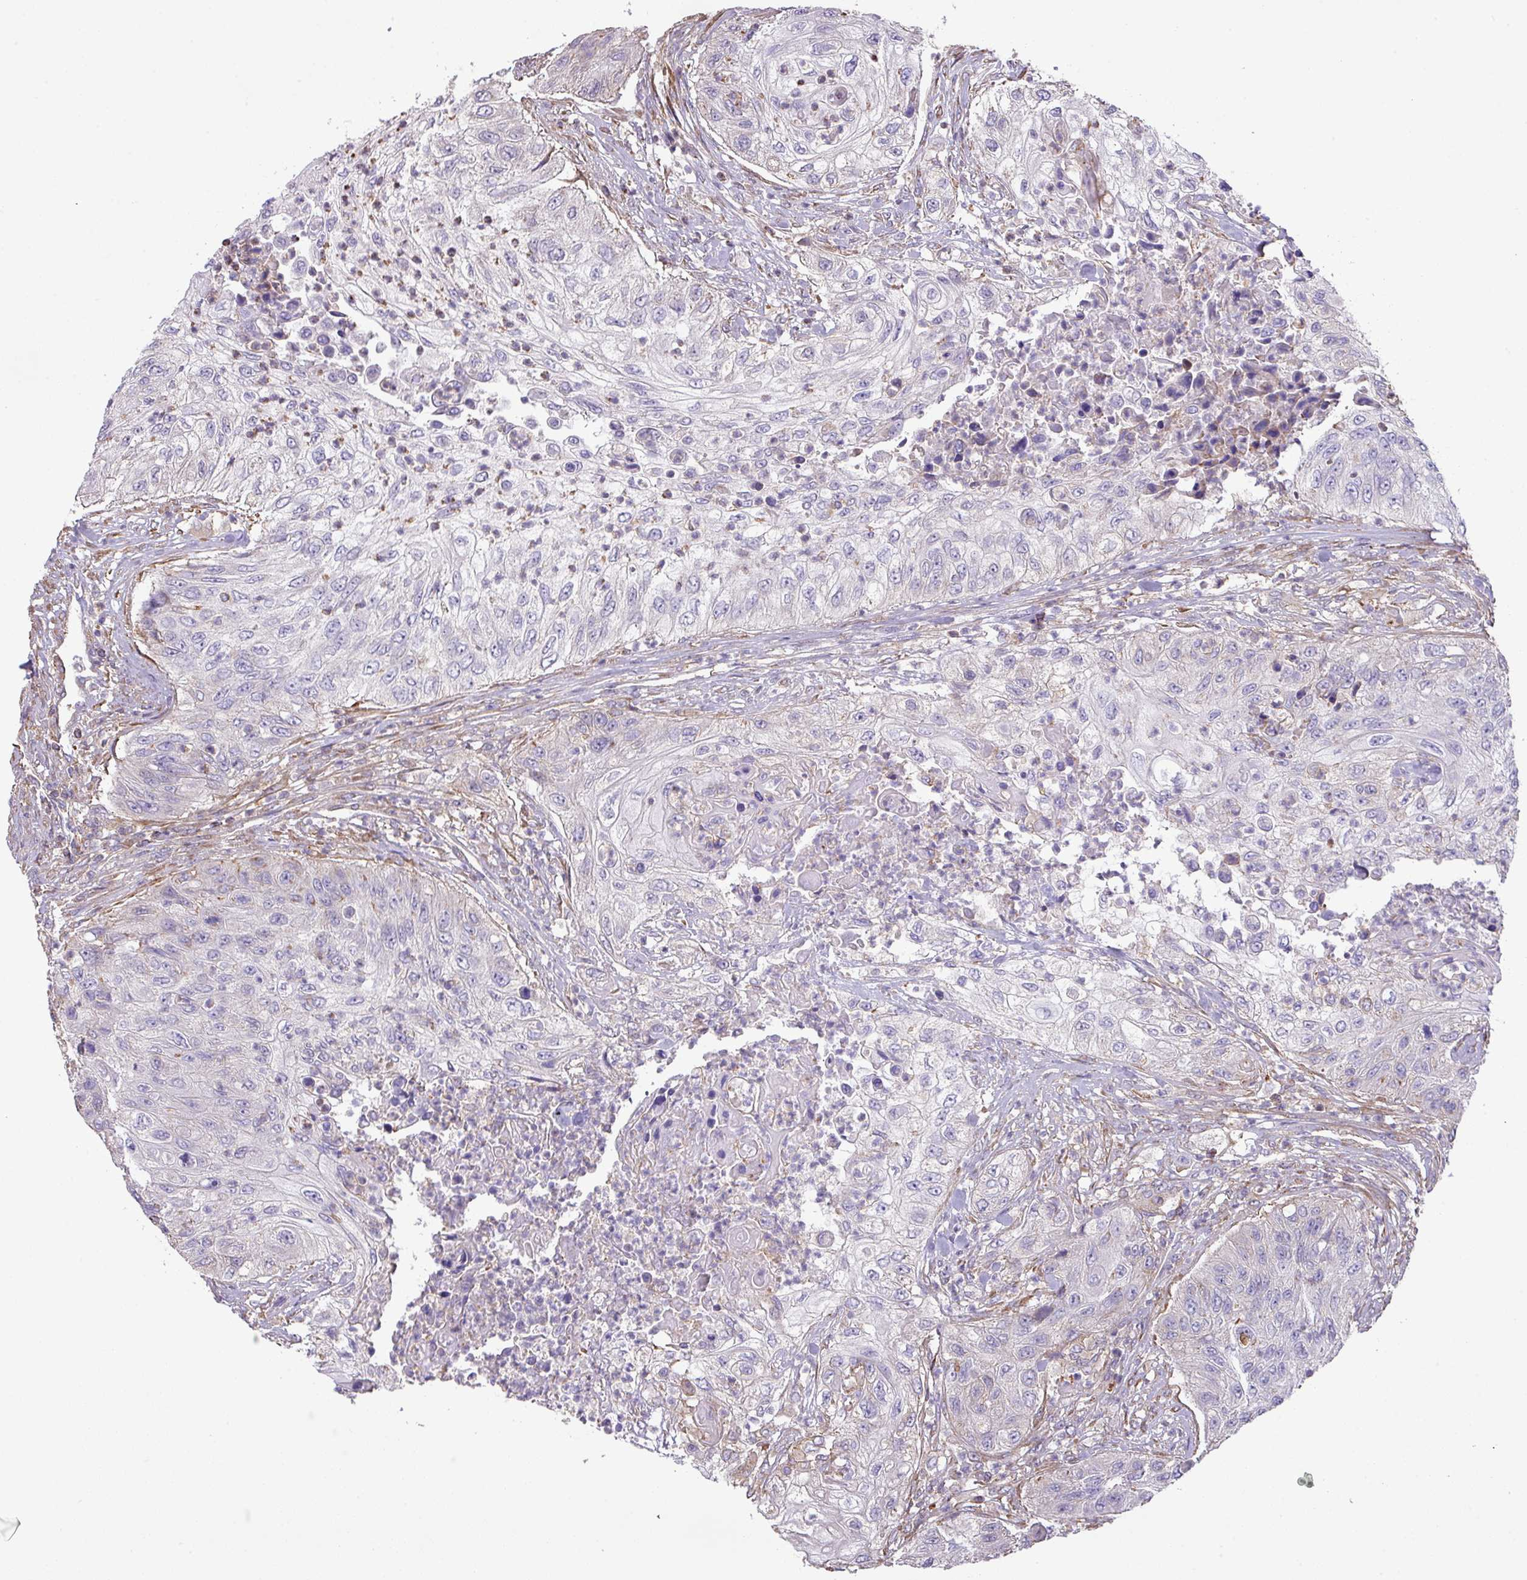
{"staining": {"intensity": "negative", "quantity": "none", "location": "none"}, "tissue": "urothelial cancer", "cell_type": "Tumor cells", "image_type": "cancer", "snomed": [{"axis": "morphology", "description": "Urothelial carcinoma, High grade"}, {"axis": "topography", "description": "Urinary bladder"}], "caption": "A photomicrograph of human urothelial carcinoma (high-grade) is negative for staining in tumor cells.", "gene": "LRRC41", "patient": {"sex": "female", "age": 60}}